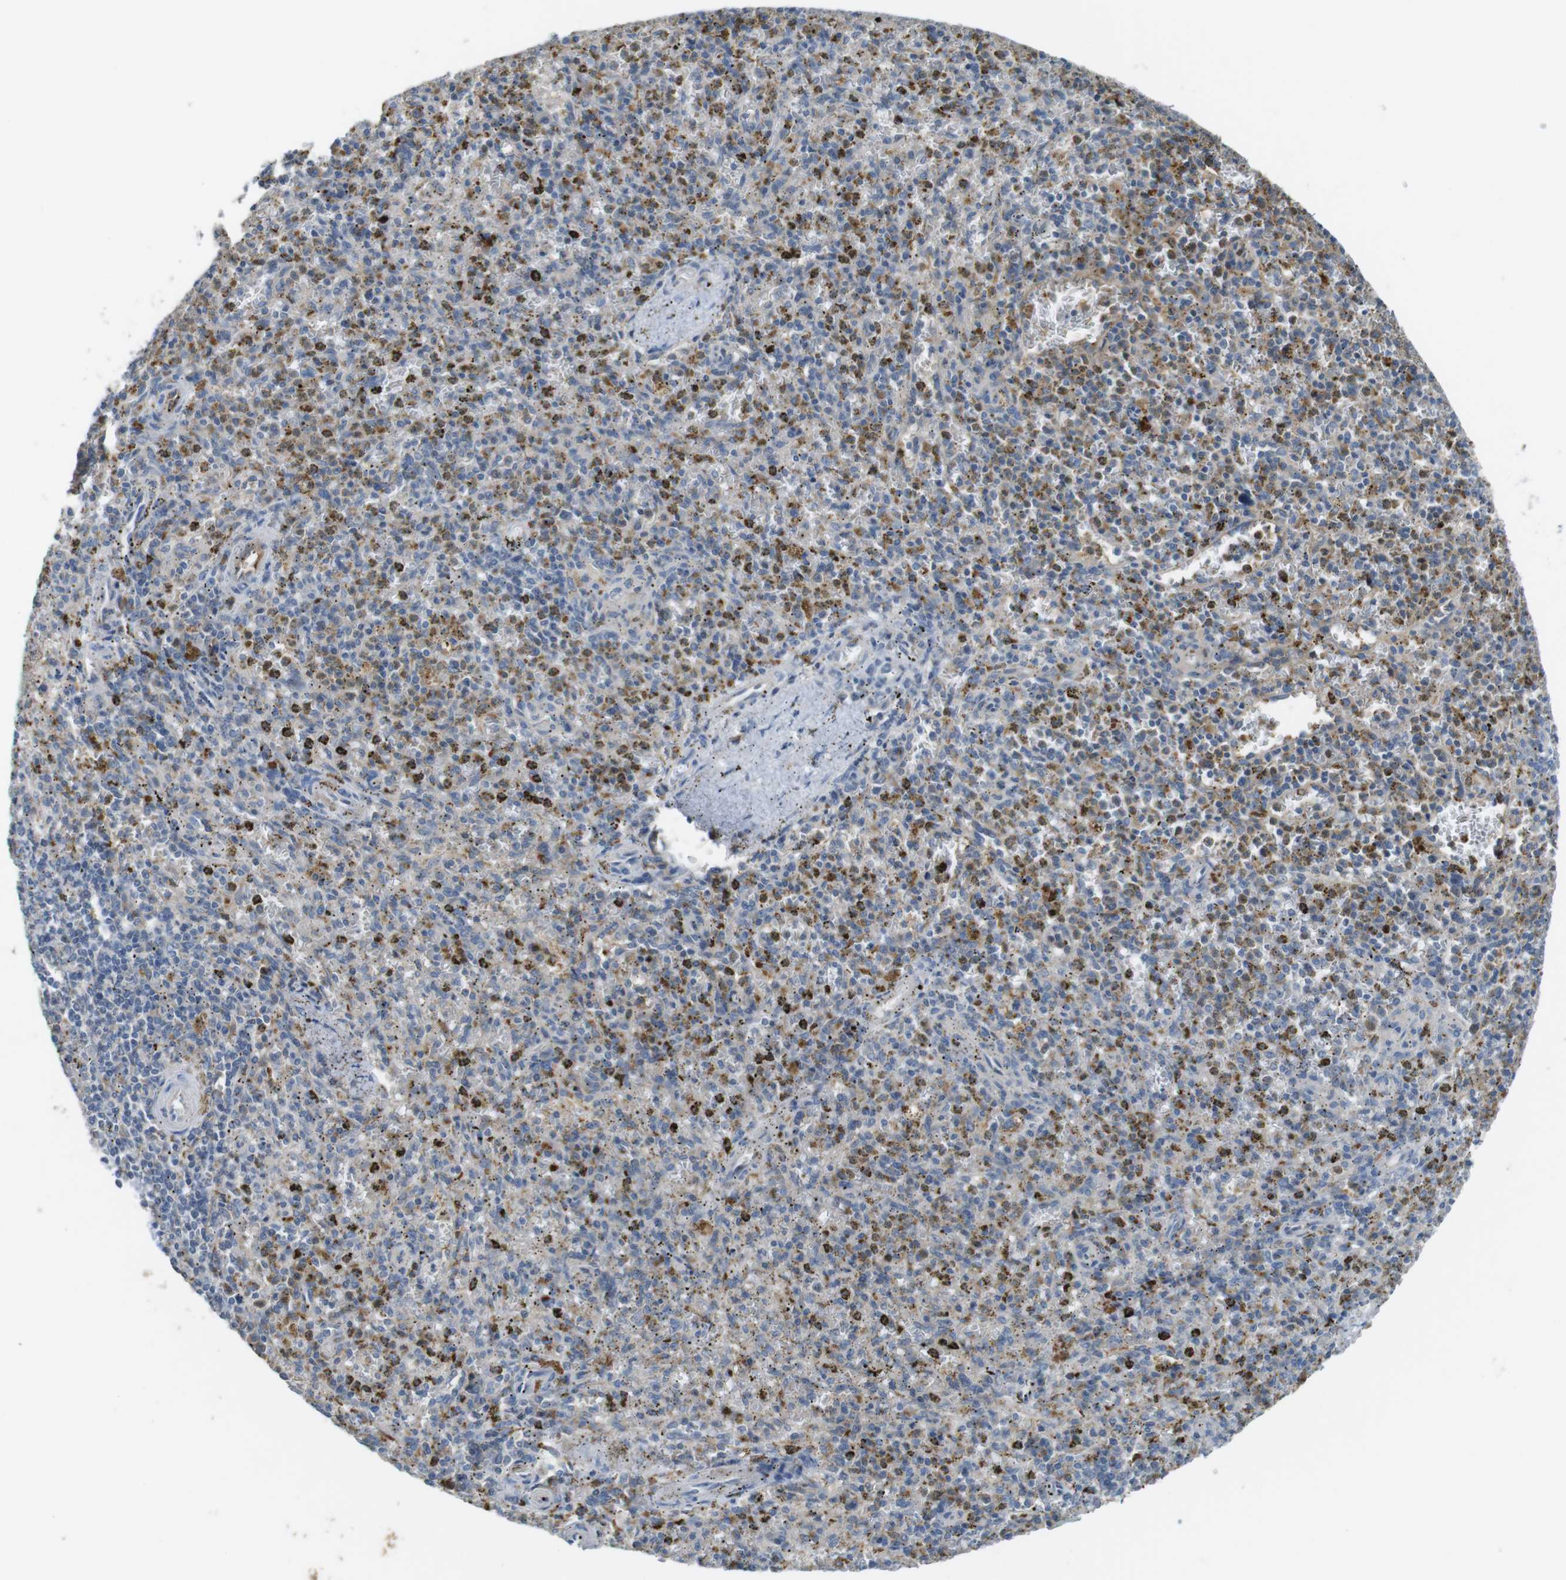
{"staining": {"intensity": "moderate", "quantity": "25%-75%", "location": "cytoplasmic/membranous"}, "tissue": "spleen", "cell_type": "Cells in red pulp", "image_type": "normal", "snomed": [{"axis": "morphology", "description": "Normal tissue, NOS"}, {"axis": "topography", "description": "Spleen"}], "caption": "The image shows immunohistochemical staining of benign spleen. There is moderate cytoplasmic/membranous positivity is identified in about 25%-75% of cells in red pulp.", "gene": "LTBP4", "patient": {"sex": "male", "age": 72}}